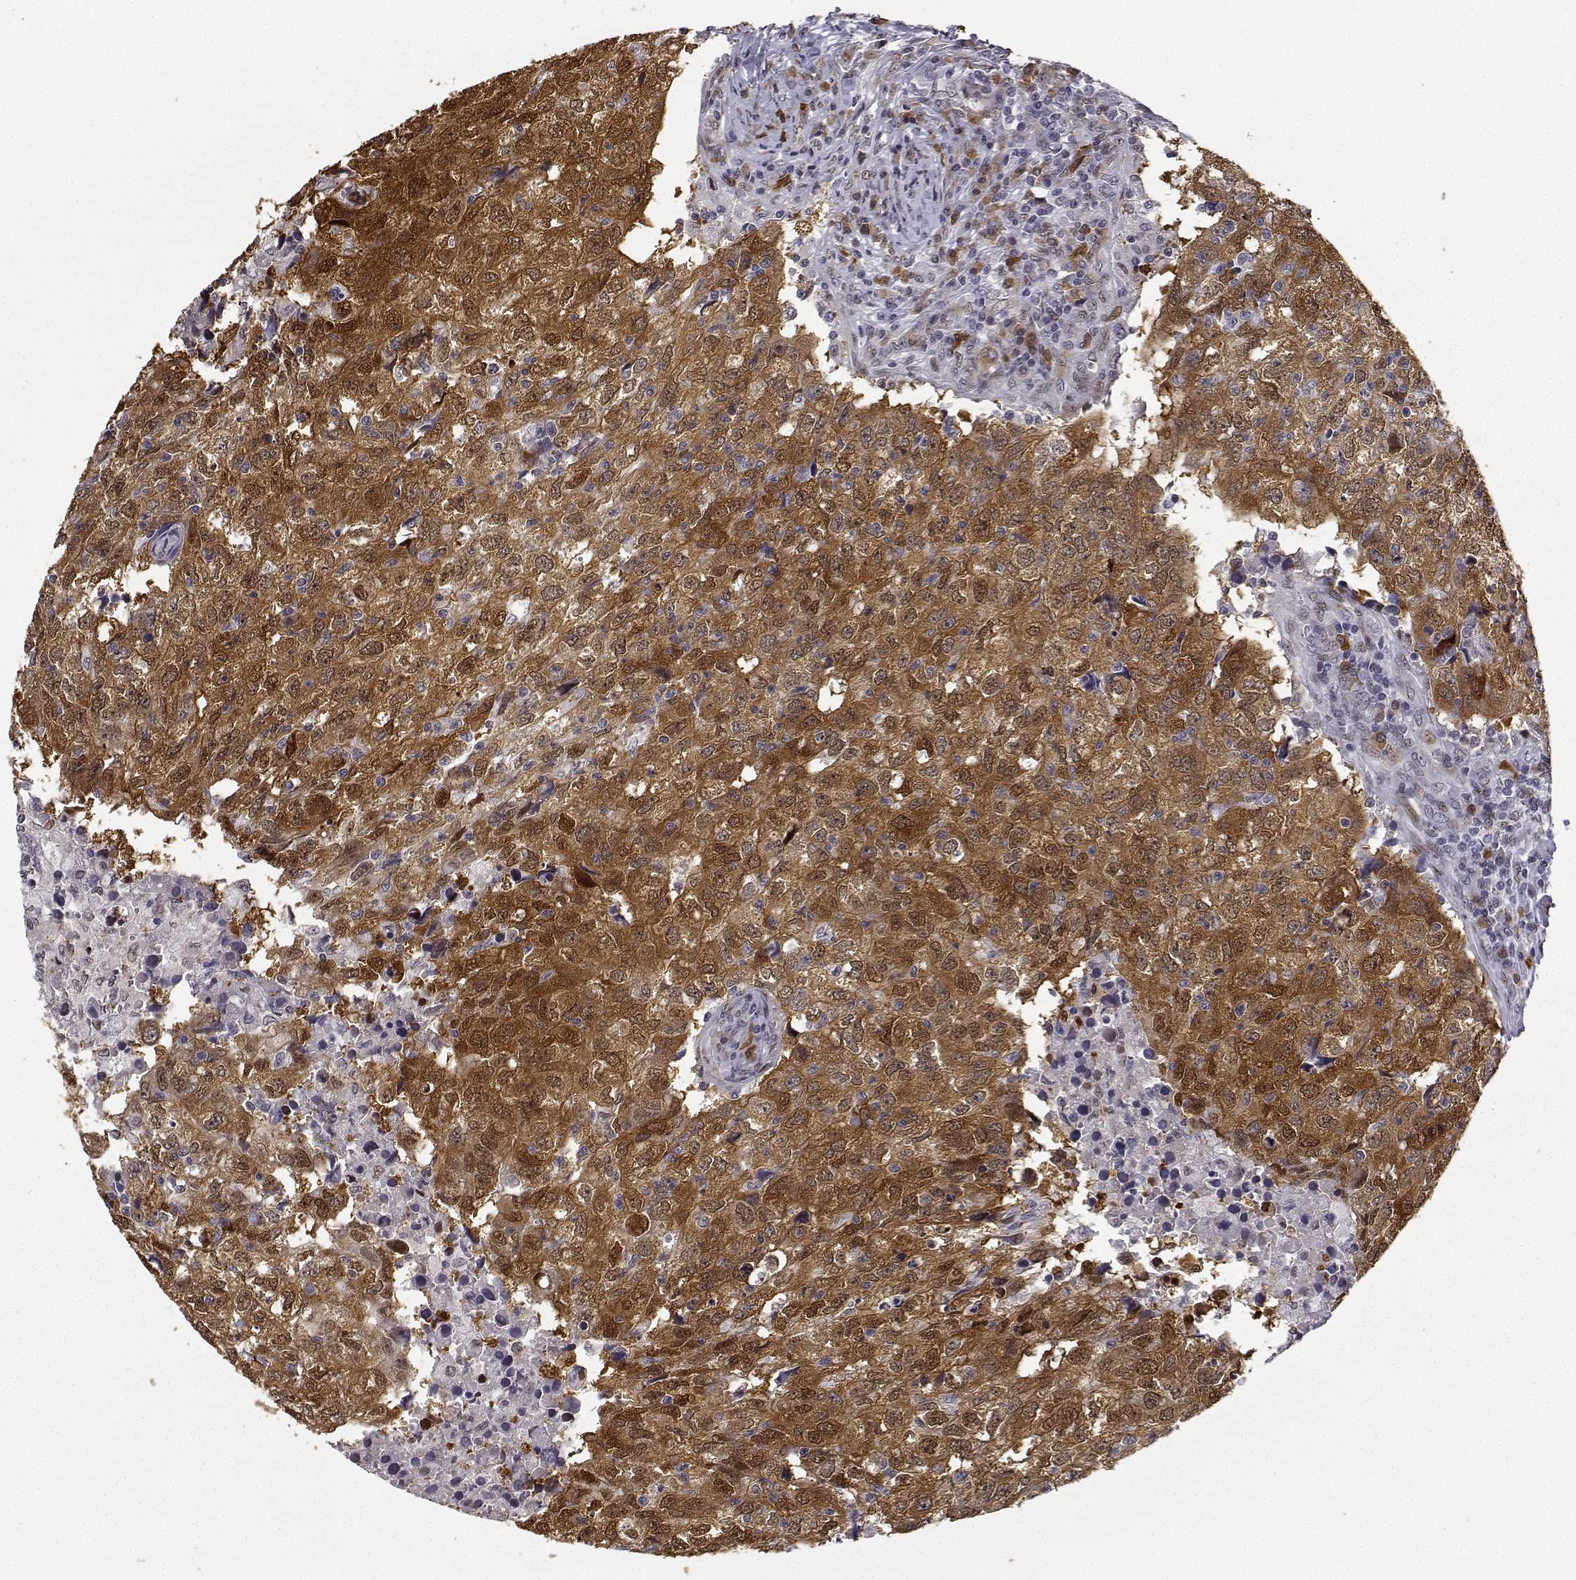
{"staining": {"intensity": "moderate", "quantity": ">75%", "location": "cytoplasmic/membranous,nuclear"}, "tissue": "breast cancer", "cell_type": "Tumor cells", "image_type": "cancer", "snomed": [{"axis": "morphology", "description": "Duct carcinoma"}, {"axis": "topography", "description": "Breast"}], "caption": "Immunohistochemical staining of human breast infiltrating ductal carcinoma displays moderate cytoplasmic/membranous and nuclear protein expression in about >75% of tumor cells. Using DAB (3,3'-diaminobenzidine) (brown) and hematoxylin (blue) stains, captured at high magnification using brightfield microscopy.", "gene": "PHGDH", "patient": {"sex": "female", "age": 30}}